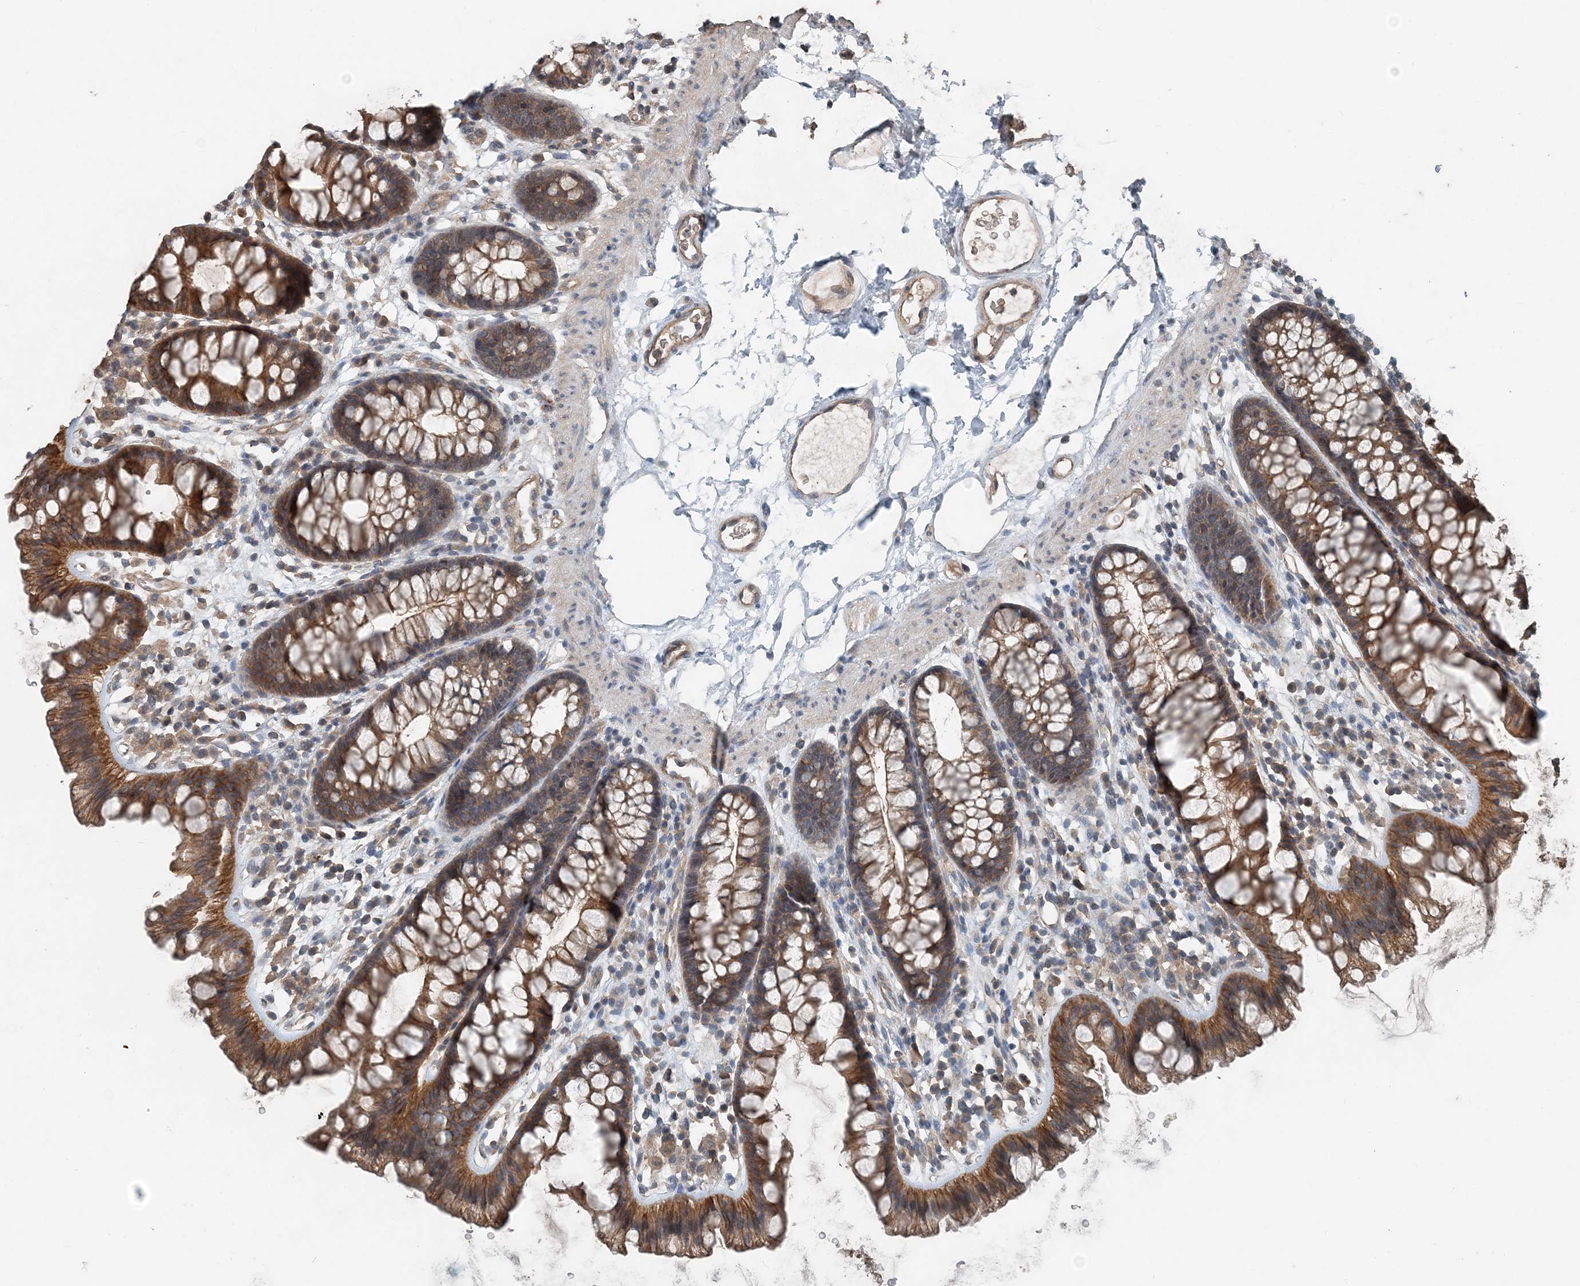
{"staining": {"intensity": "moderate", "quantity": ">75%", "location": "cytoplasmic/membranous"}, "tissue": "colon", "cell_type": "Endothelial cells", "image_type": "normal", "snomed": [{"axis": "morphology", "description": "Normal tissue, NOS"}, {"axis": "topography", "description": "Colon"}], "caption": "An IHC image of unremarkable tissue is shown. Protein staining in brown highlights moderate cytoplasmic/membranous positivity in colon within endothelial cells. (DAB = brown stain, brightfield microscopy at high magnification).", "gene": "SMPD3", "patient": {"sex": "female", "age": 62}}